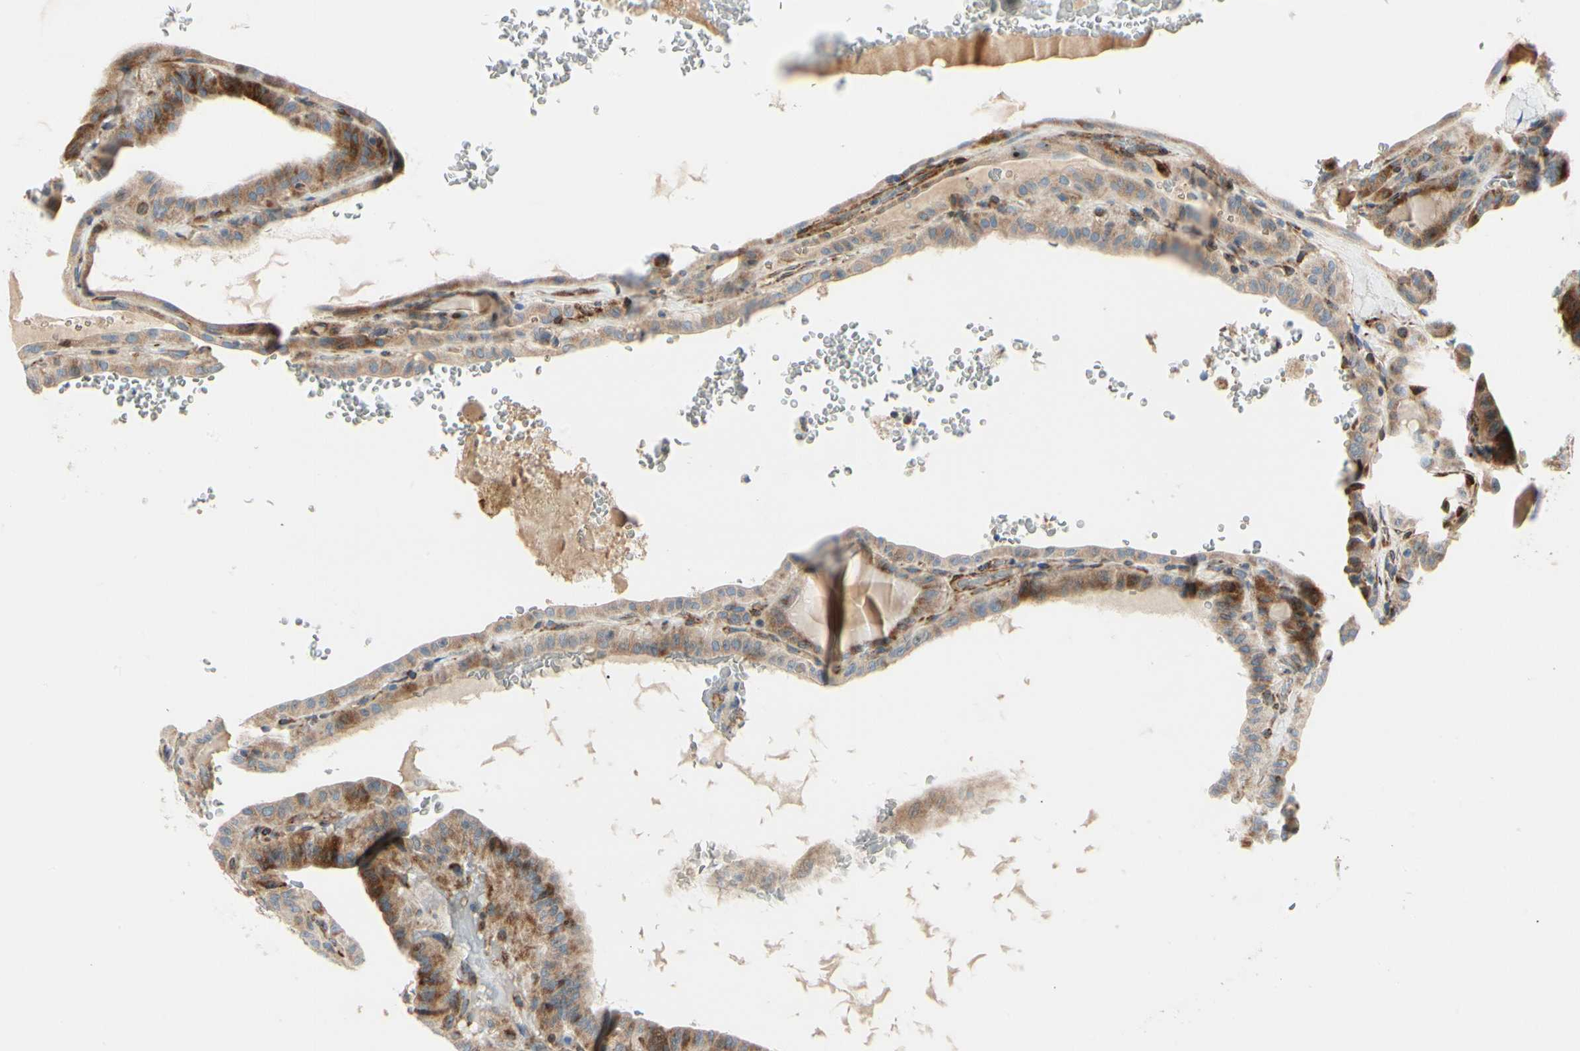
{"staining": {"intensity": "moderate", "quantity": ">75%", "location": "cytoplasmic/membranous"}, "tissue": "thyroid cancer", "cell_type": "Tumor cells", "image_type": "cancer", "snomed": [{"axis": "morphology", "description": "Papillary adenocarcinoma, NOS"}, {"axis": "topography", "description": "Thyroid gland"}], "caption": "High-power microscopy captured an immunohistochemistry micrograph of thyroid papillary adenocarcinoma, revealing moderate cytoplasmic/membranous expression in approximately >75% of tumor cells. (brown staining indicates protein expression, while blue staining denotes nuclei).", "gene": "MRPL9", "patient": {"sex": "male", "age": 77}}